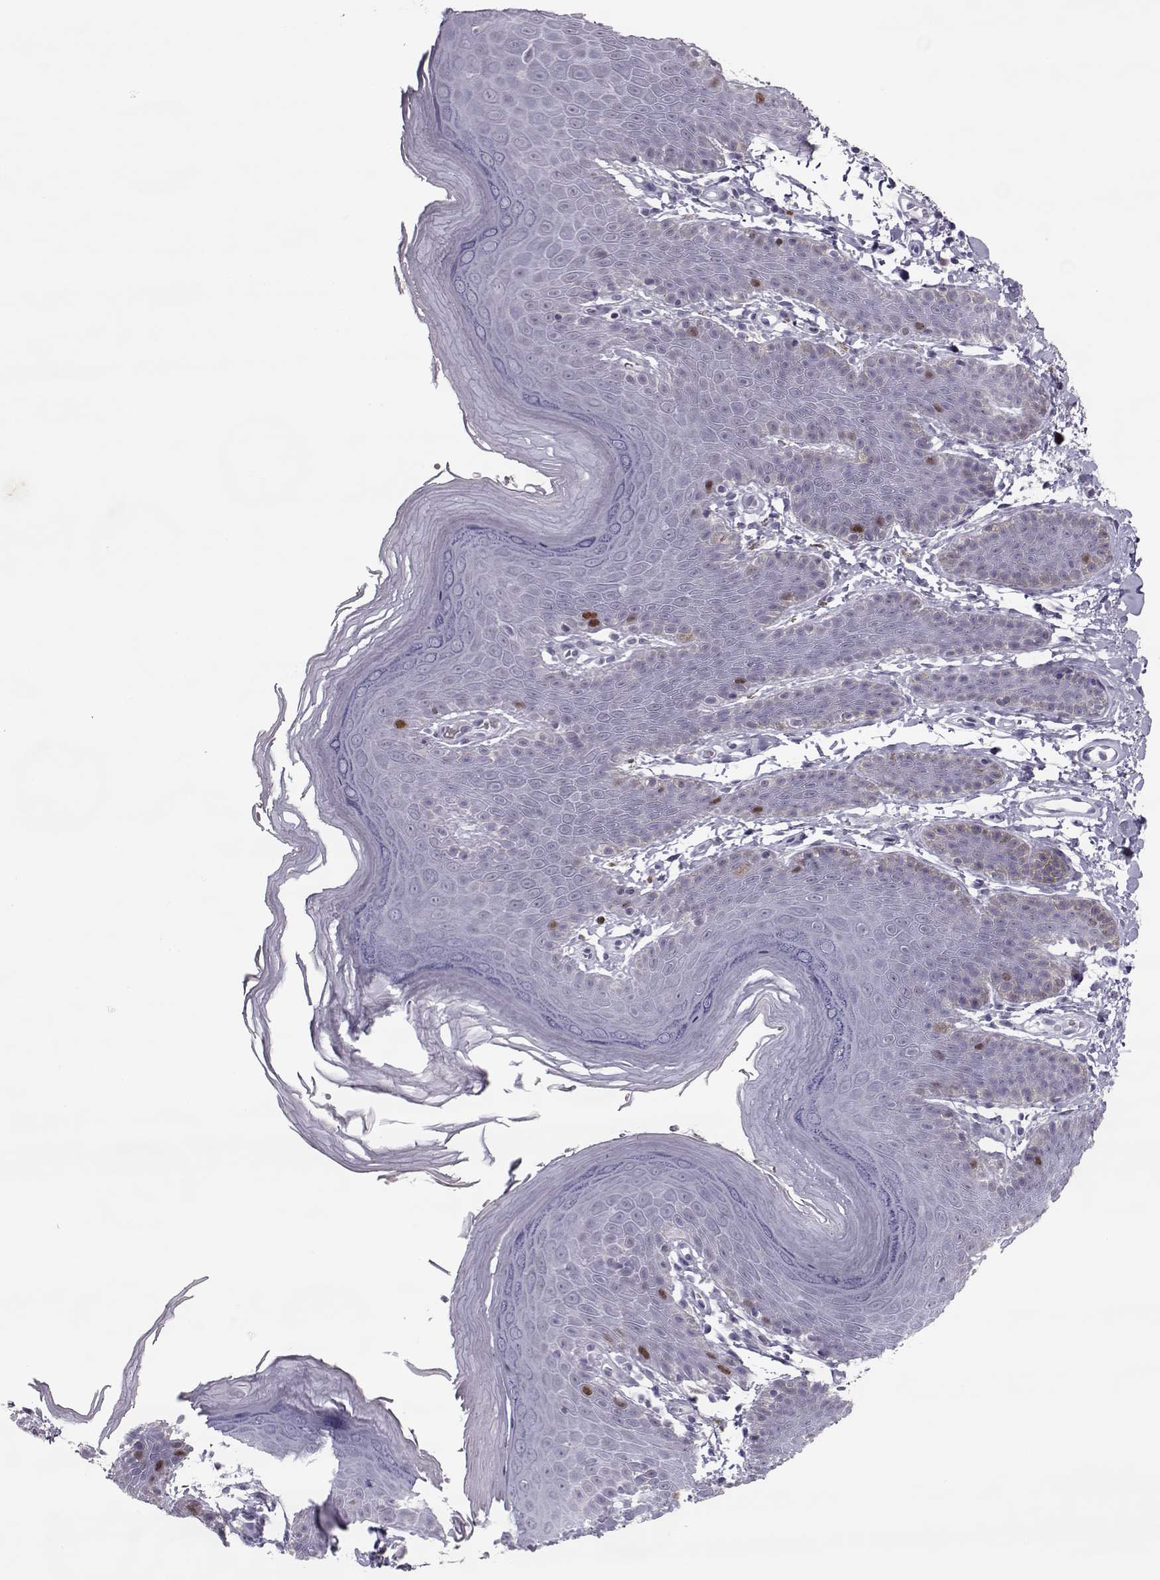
{"staining": {"intensity": "strong", "quantity": "<25%", "location": "nuclear"}, "tissue": "skin", "cell_type": "Epidermal cells", "image_type": "normal", "snomed": [{"axis": "morphology", "description": "Normal tissue, NOS"}, {"axis": "topography", "description": "Anal"}], "caption": "Immunohistochemistry (DAB (3,3'-diaminobenzidine)) staining of unremarkable human skin demonstrates strong nuclear protein staining in about <25% of epidermal cells.", "gene": "SGO1", "patient": {"sex": "male", "age": 53}}